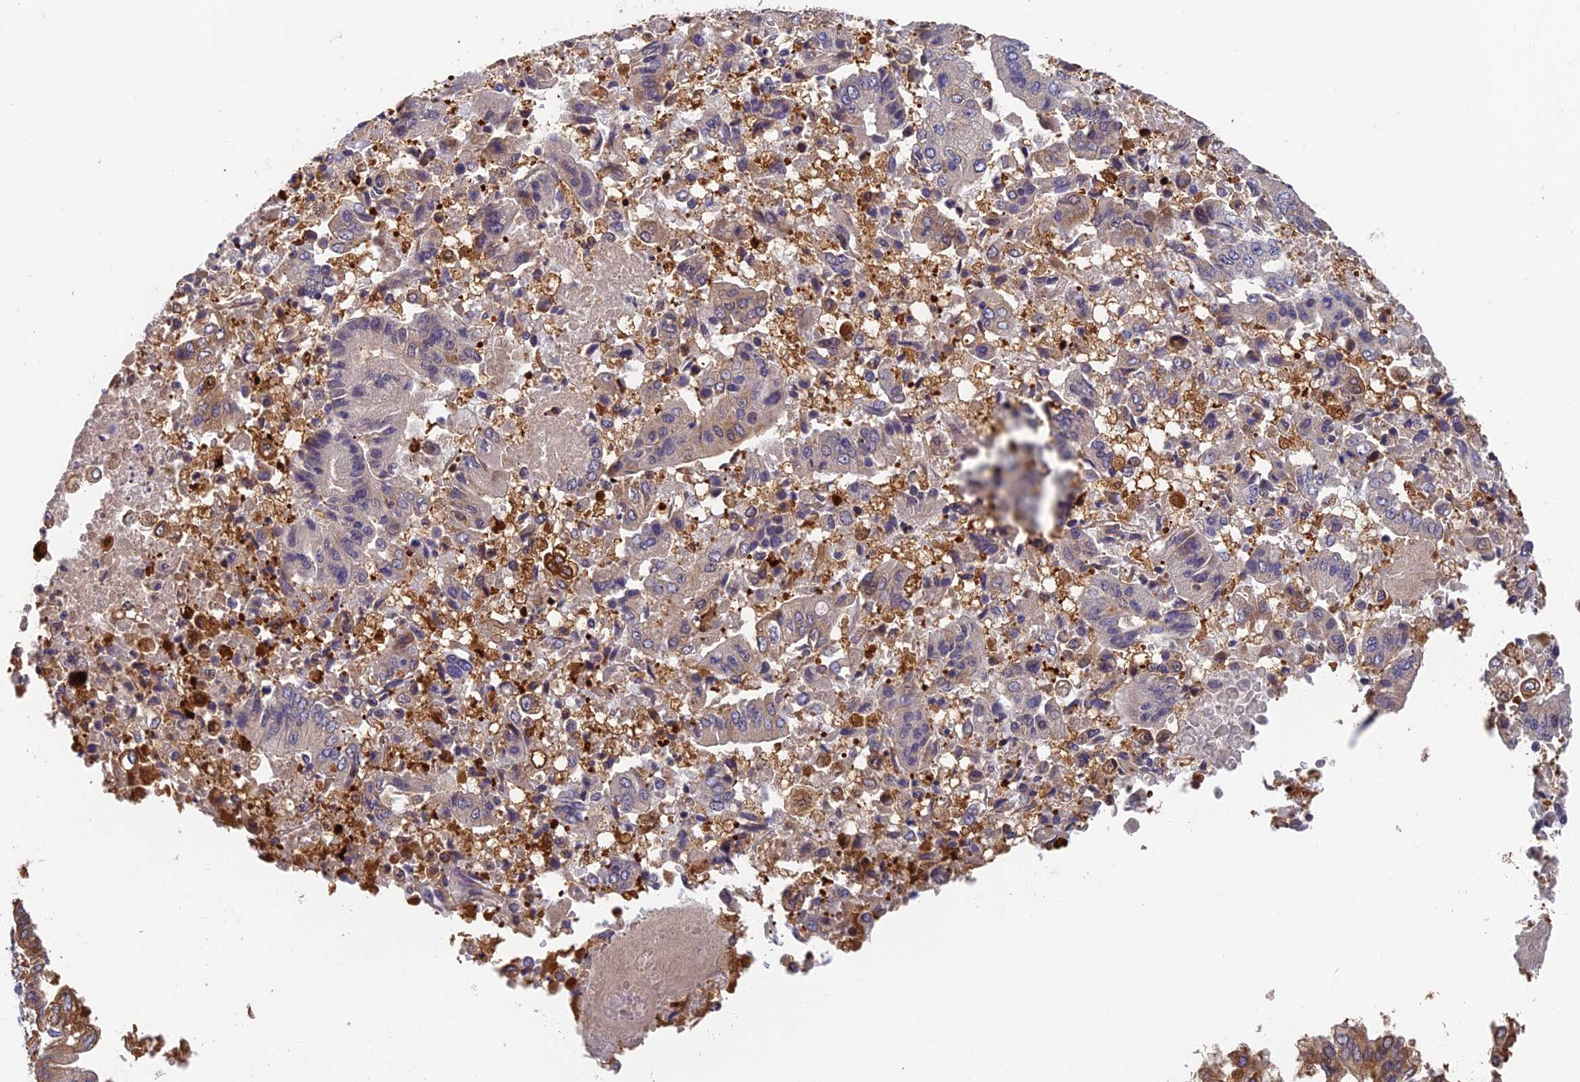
{"staining": {"intensity": "moderate", "quantity": "<25%", "location": "cytoplasmic/membranous"}, "tissue": "pancreatic cancer", "cell_type": "Tumor cells", "image_type": "cancer", "snomed": [{"axis": "morphology", "description": "Adenocarcinoma, NOS"}, {"axis": "topography", "description": "Pancreas"}], "caption": "Immunohistochemical staining of pancreatic cancer displays low levels of moderate cytoplasmic/membranous protein expression in about <25% of tumor cells. Using DAB (brown) and hematoxylin (blue) stains, captured at high magnification using brightfield microscopy.", "gene": "IPO5", "patient": {"sex": "female", "age": 77}}